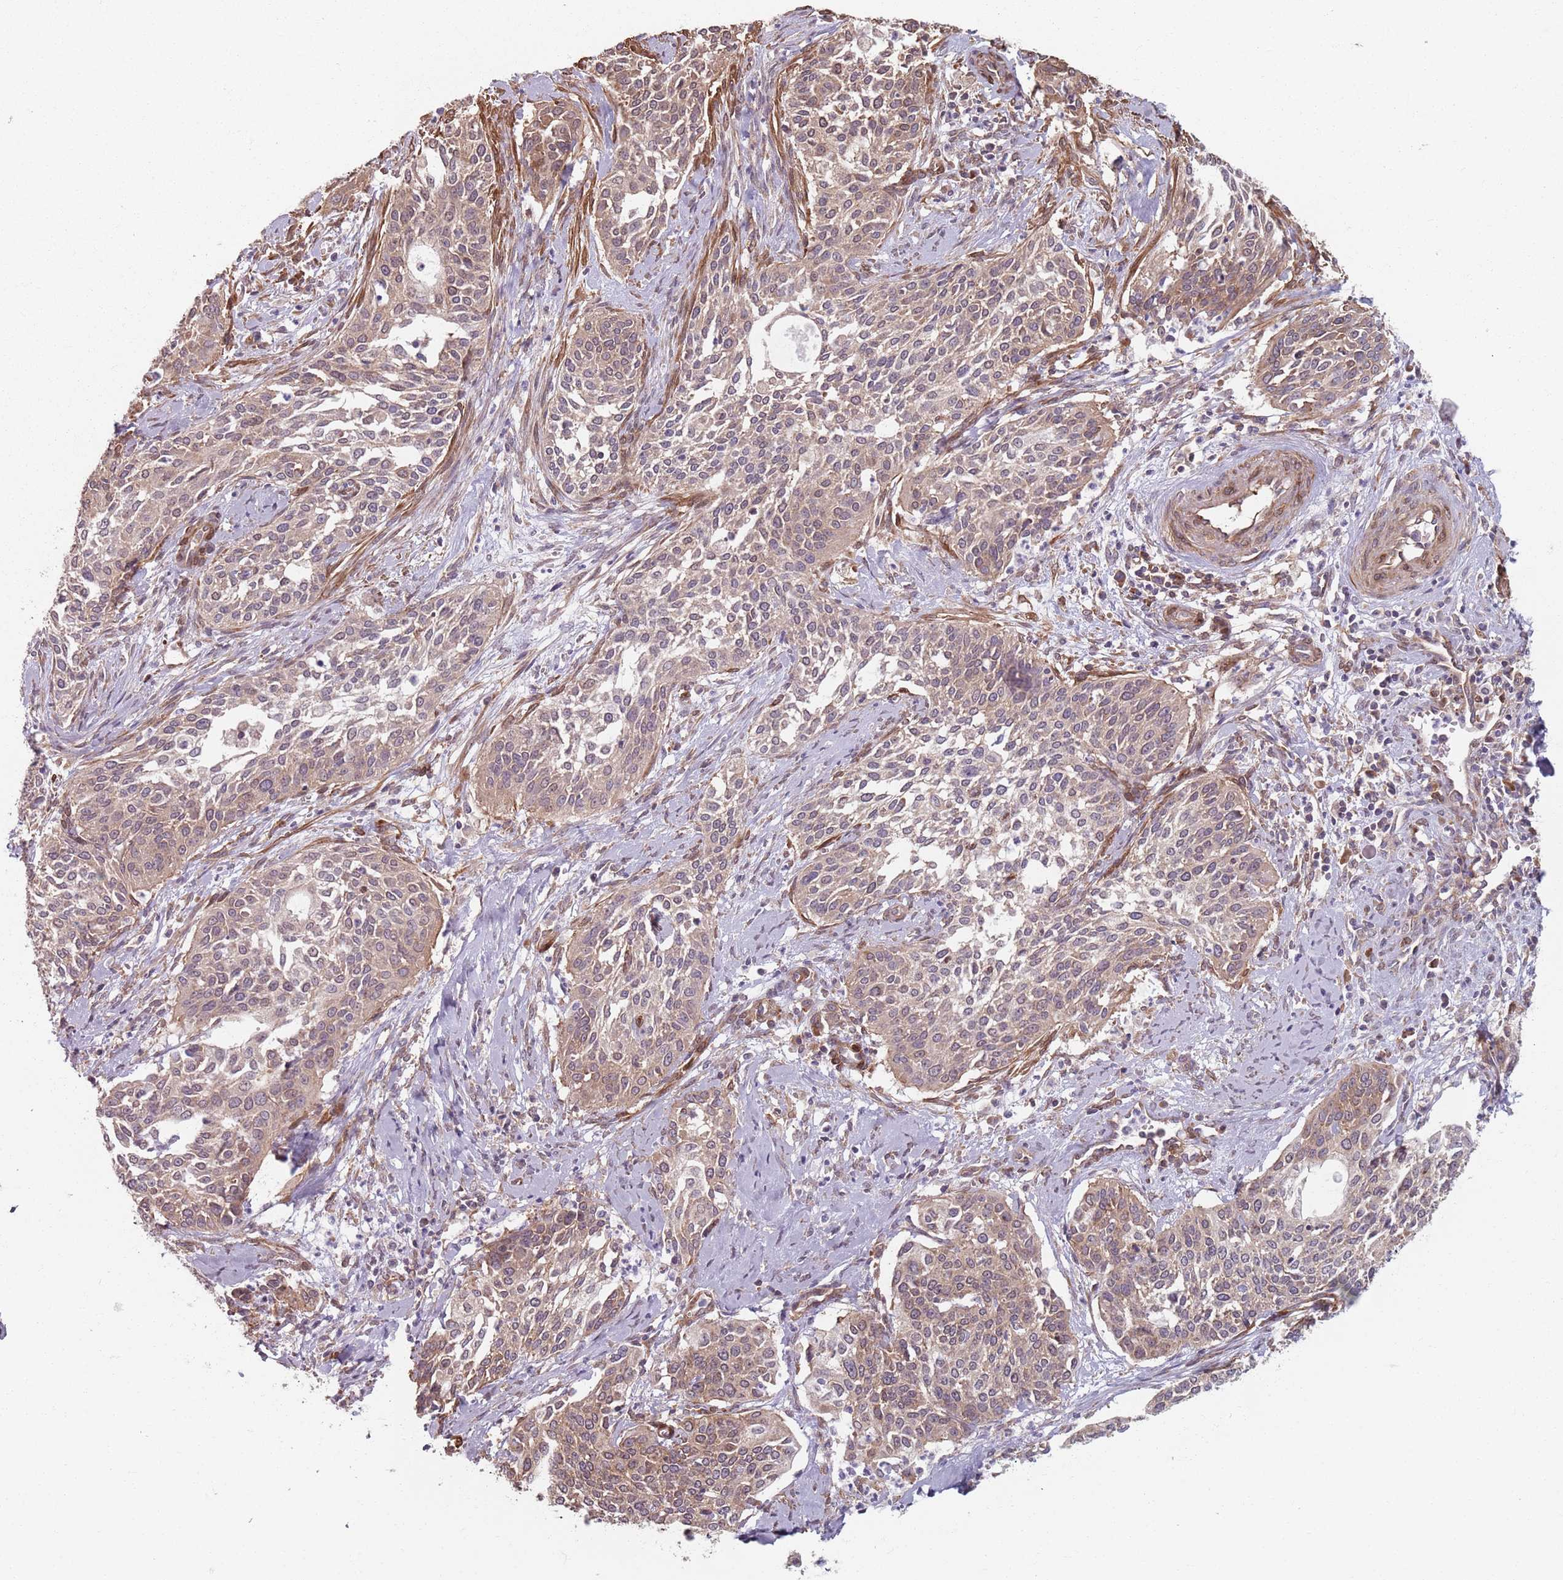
{"staining": {"intensity": "weak", "quantity": ">75%", "location": "cytoplasmic/membranous"}, "tissue": "cervical cancer", "cell_type": "Tumor cells", "image_type": "cancer", "snomed": [{"axis": "morphology", "description": "Squamous cell carcinoma, NOS"}, {"axis": "topography", "description": "Cervix"}], "caption": "Immunohistochemistry (IHC) (DAB (3,3'-diaminobenzidine)) staining of human cervical squamous cell carcinoma exhibits weak cytoplasmic/membranous protein expression in approximately >75% of tumor cells.", "gene": "NOTCH3", "patient": {"sex": "female", "age": 44}}